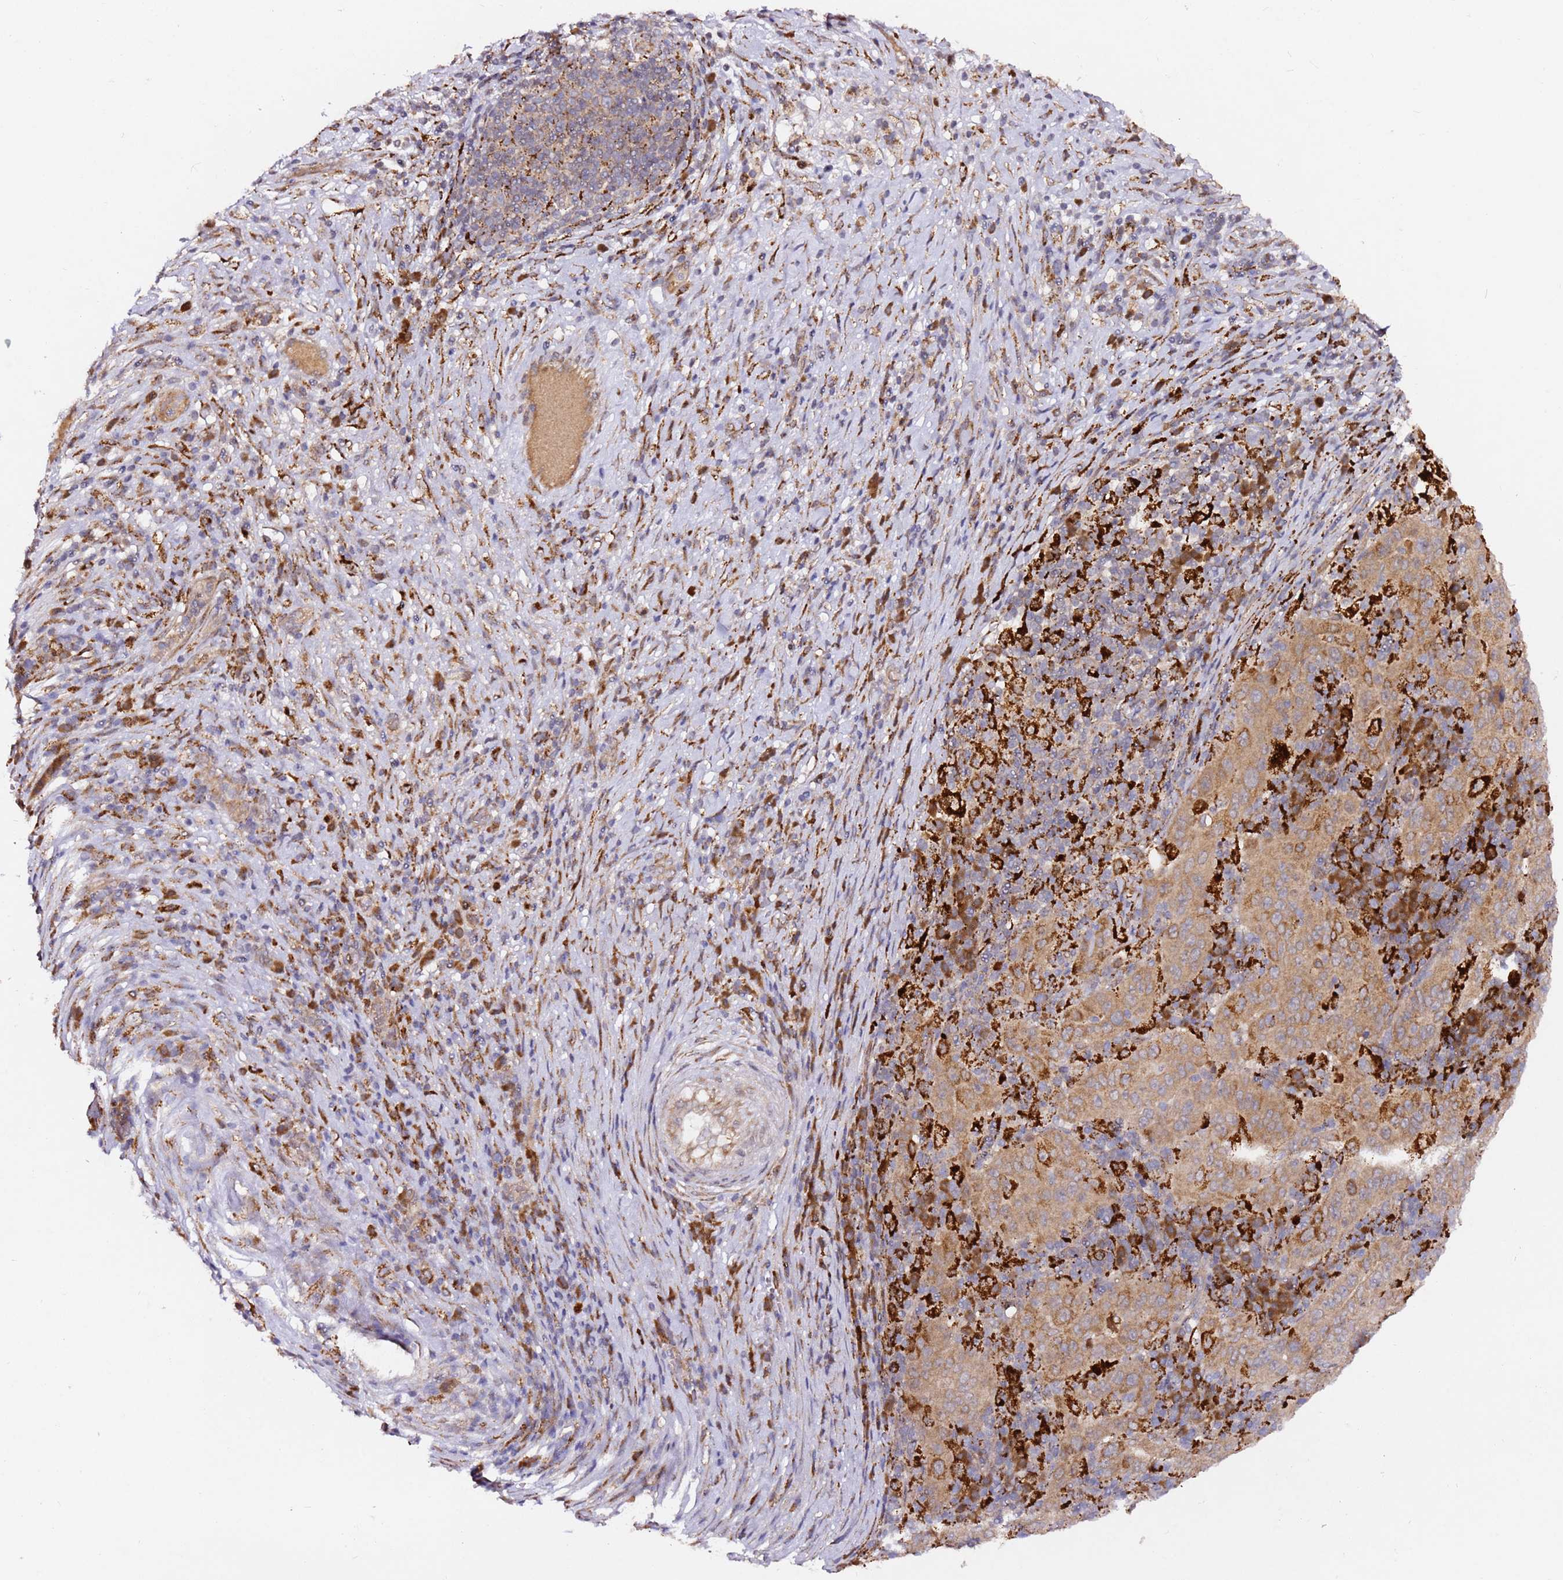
{"staining": {"intensity": "moderate", "quantity": ">75%", "location": "cytoplasmic/membranous"}, "tissue": "pancreatic cancer", "cell_type": "Tumor cells", "image_type": "cancer", "snomed": [{"axis": "morphology", "description": "Adenocarcinoma, NOS"}, {"axis": "topography", "description": "Pancreas"}], "caption": "A histopathology image of human pancreatic cancer (adenocarcinoma) stained for a protein exhibits moderate cytoplasmic/membranous brown staining in tumor cells.", "gene": "ALG11", "patient": {"sex": "male", "age": 63}}